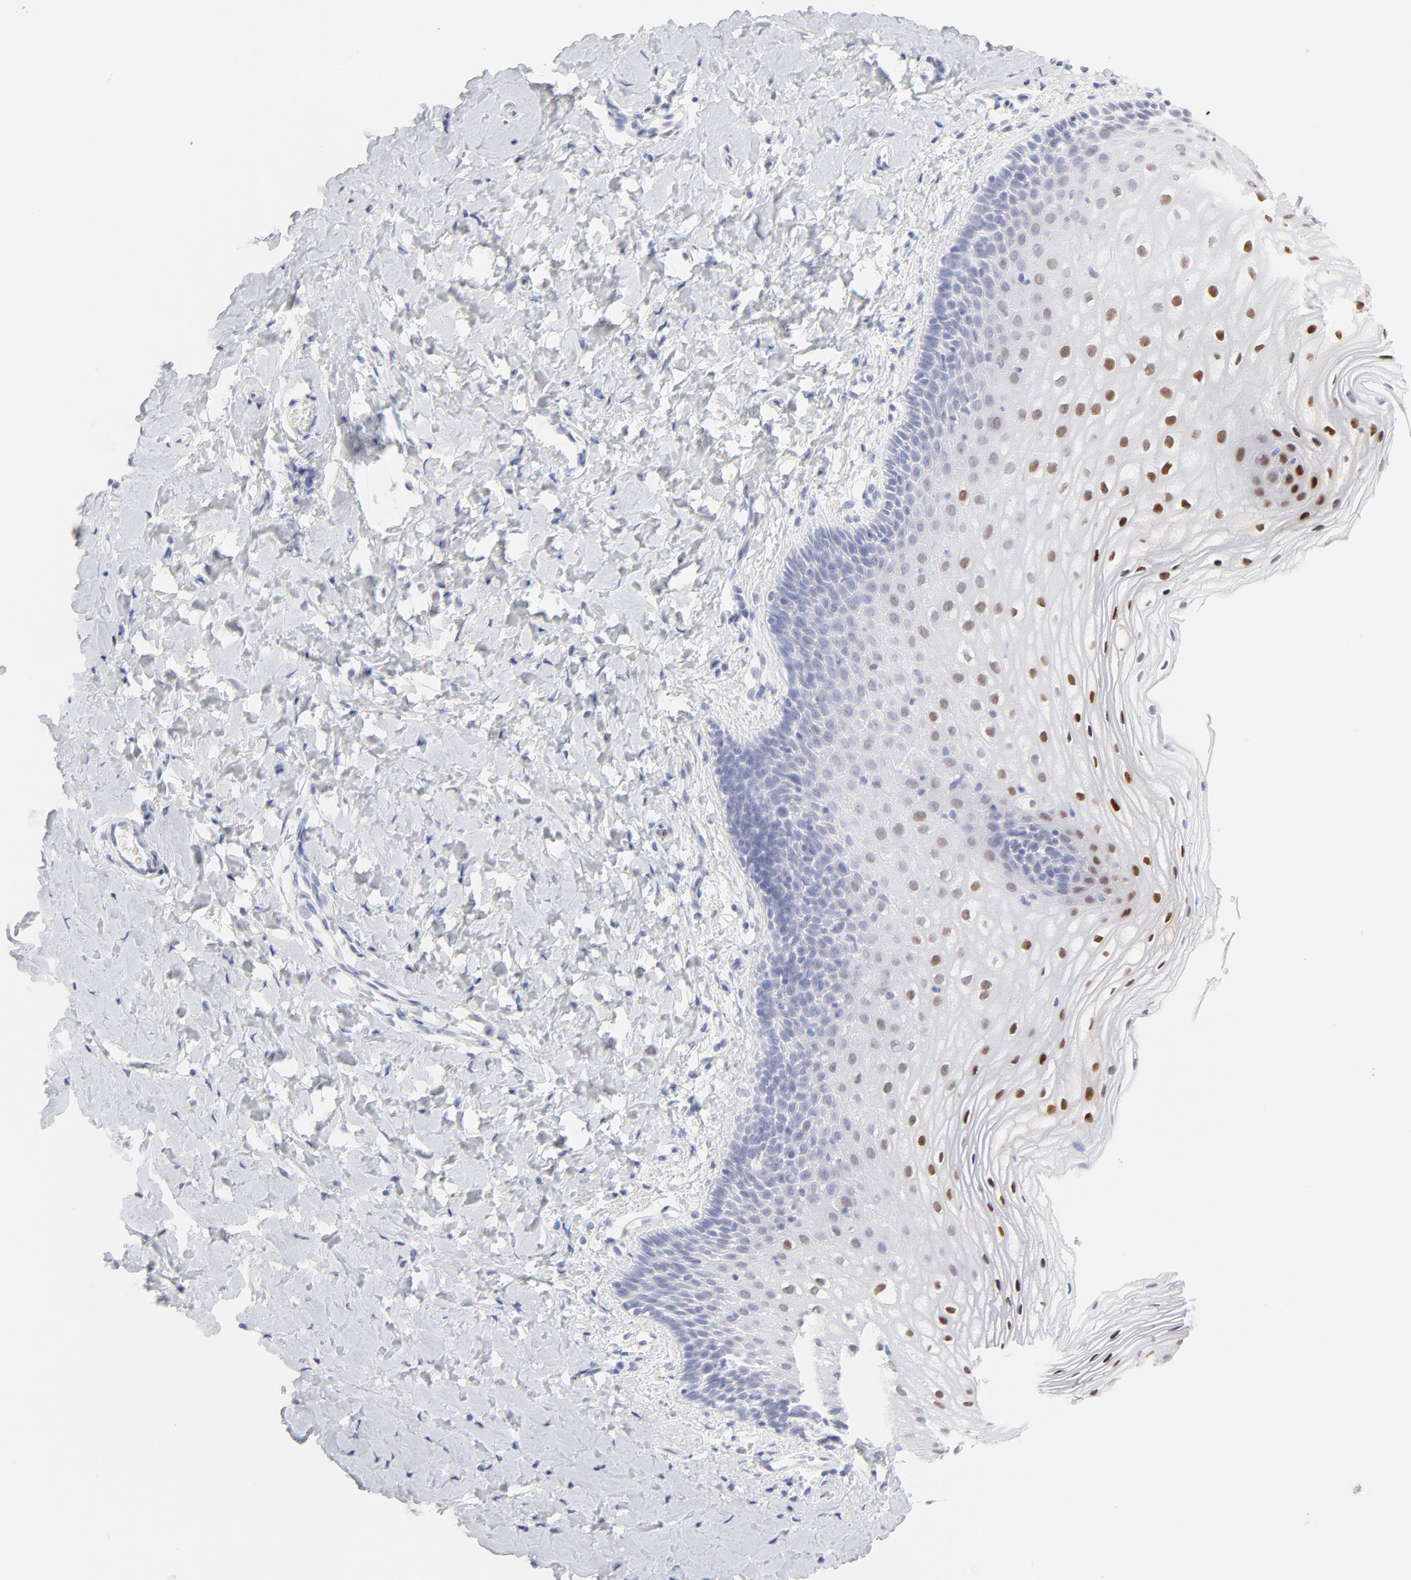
{"staining": {"intensity": "strong", "quantity": "<25%", "location": "nuclear"}, "tissue": "vagina", "cell_type": "Squamous epithelial cells", "image_type": "normal", "snomed": [{"axis": "morphology", "description": "Normal tissue, NOS"}, {"axis": "topography", "description": "Vagina"}], "caption": "Brown immunohistochemical staining in normal human vagina displays strong nuclear positivity in about <25% of squamous epithelial cells.", "gene": "ELF3", "patient": {"sex": "female", "age": 55}}